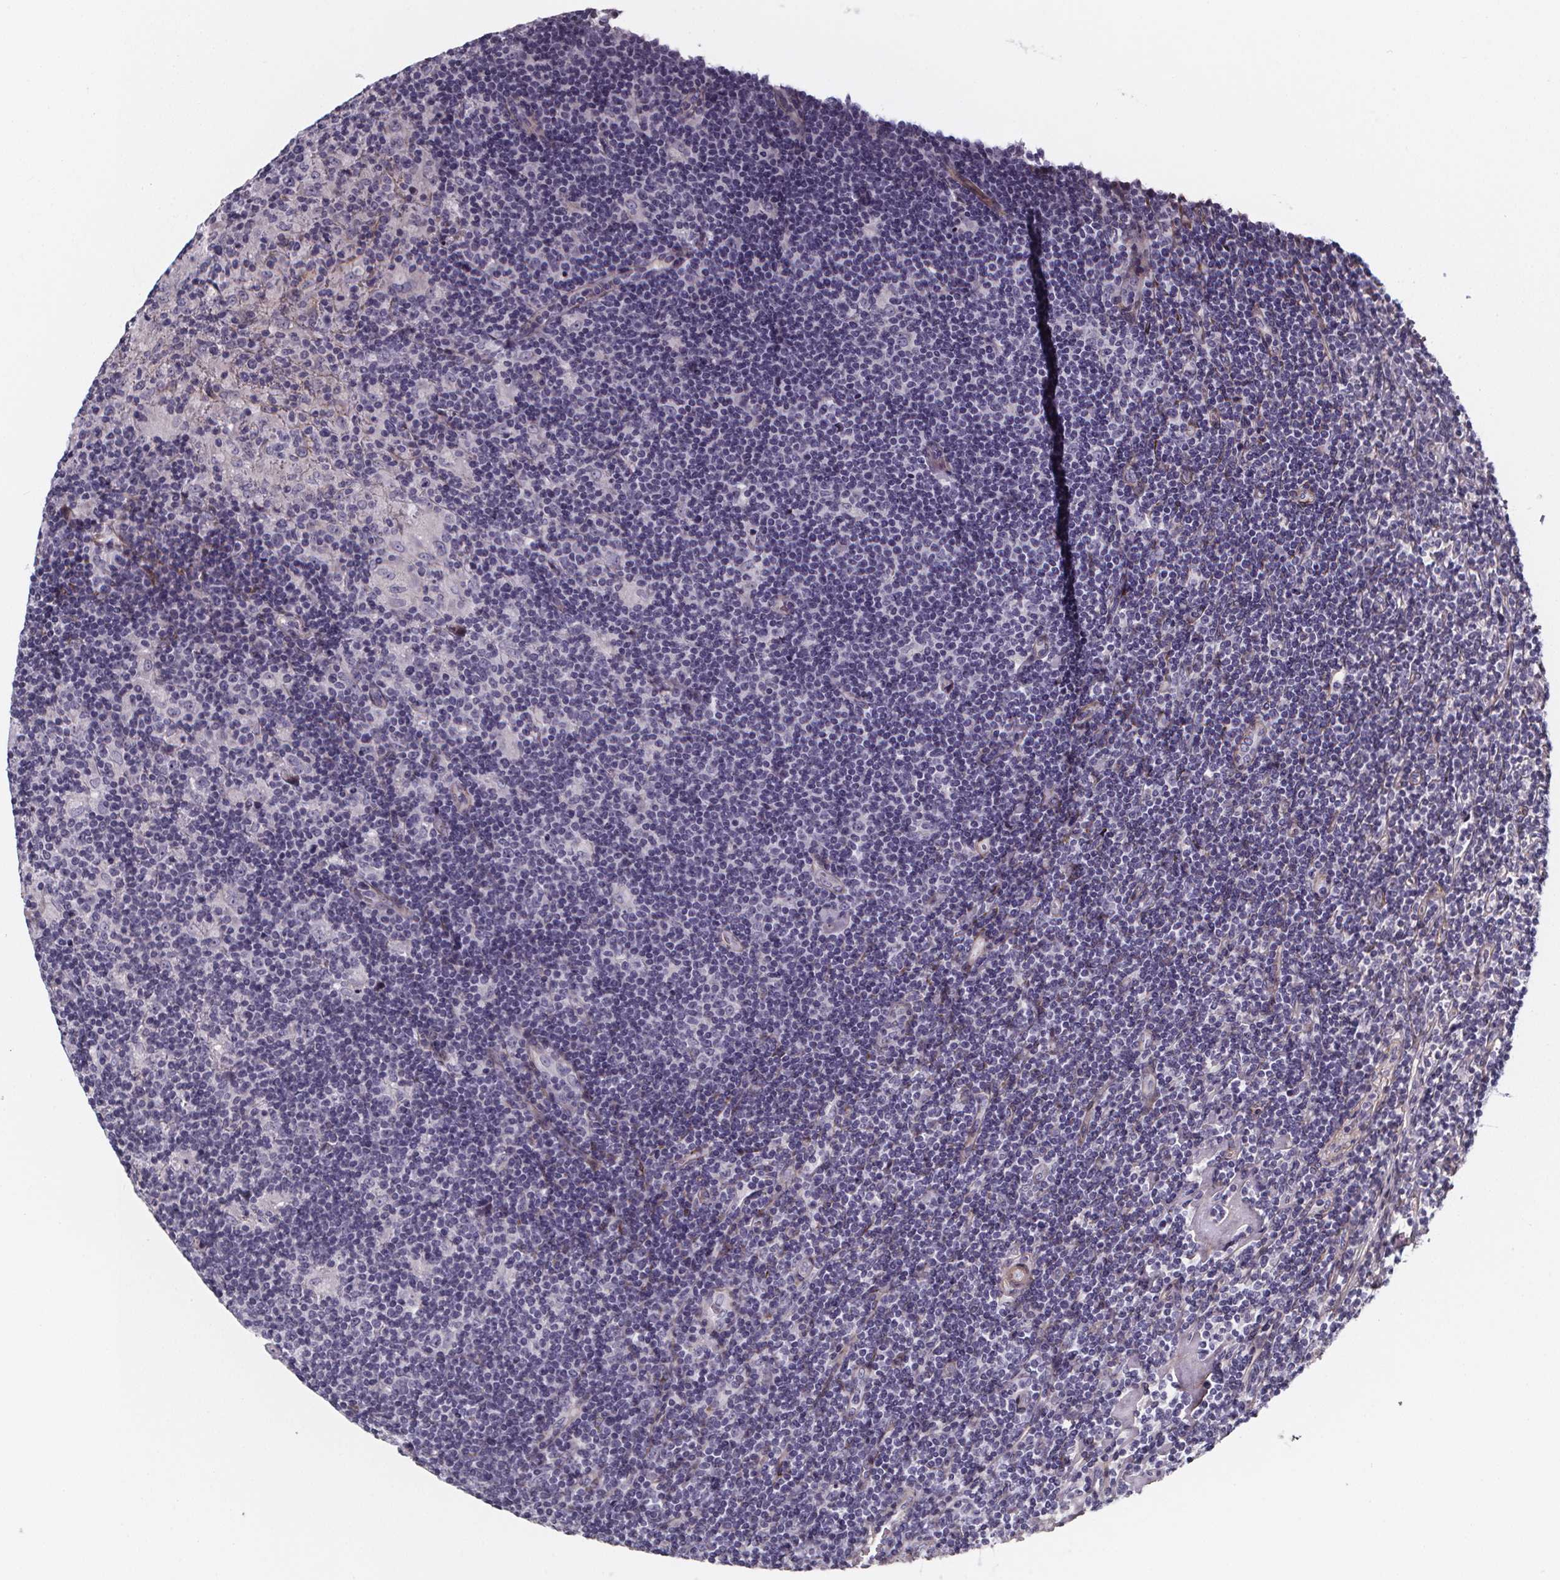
{"staining": {"intensity": "negative", "quantity": "none", "location": "none"}, "tissue": "lymphoma", "cell_type": "Tumor cells", "image_type": "cancer", "snomed": [{"axis": "morphology", "description": "Hodgkin's disease, NOS"}, {"axis": "topography", "description": "Lymph node"}], "caption": "Hodgkin's disease stained for a protein using IHC reveals no positivity tumor cells.", "gene": "AEBP1", "patient": {"sex": "male", "age": 40}}